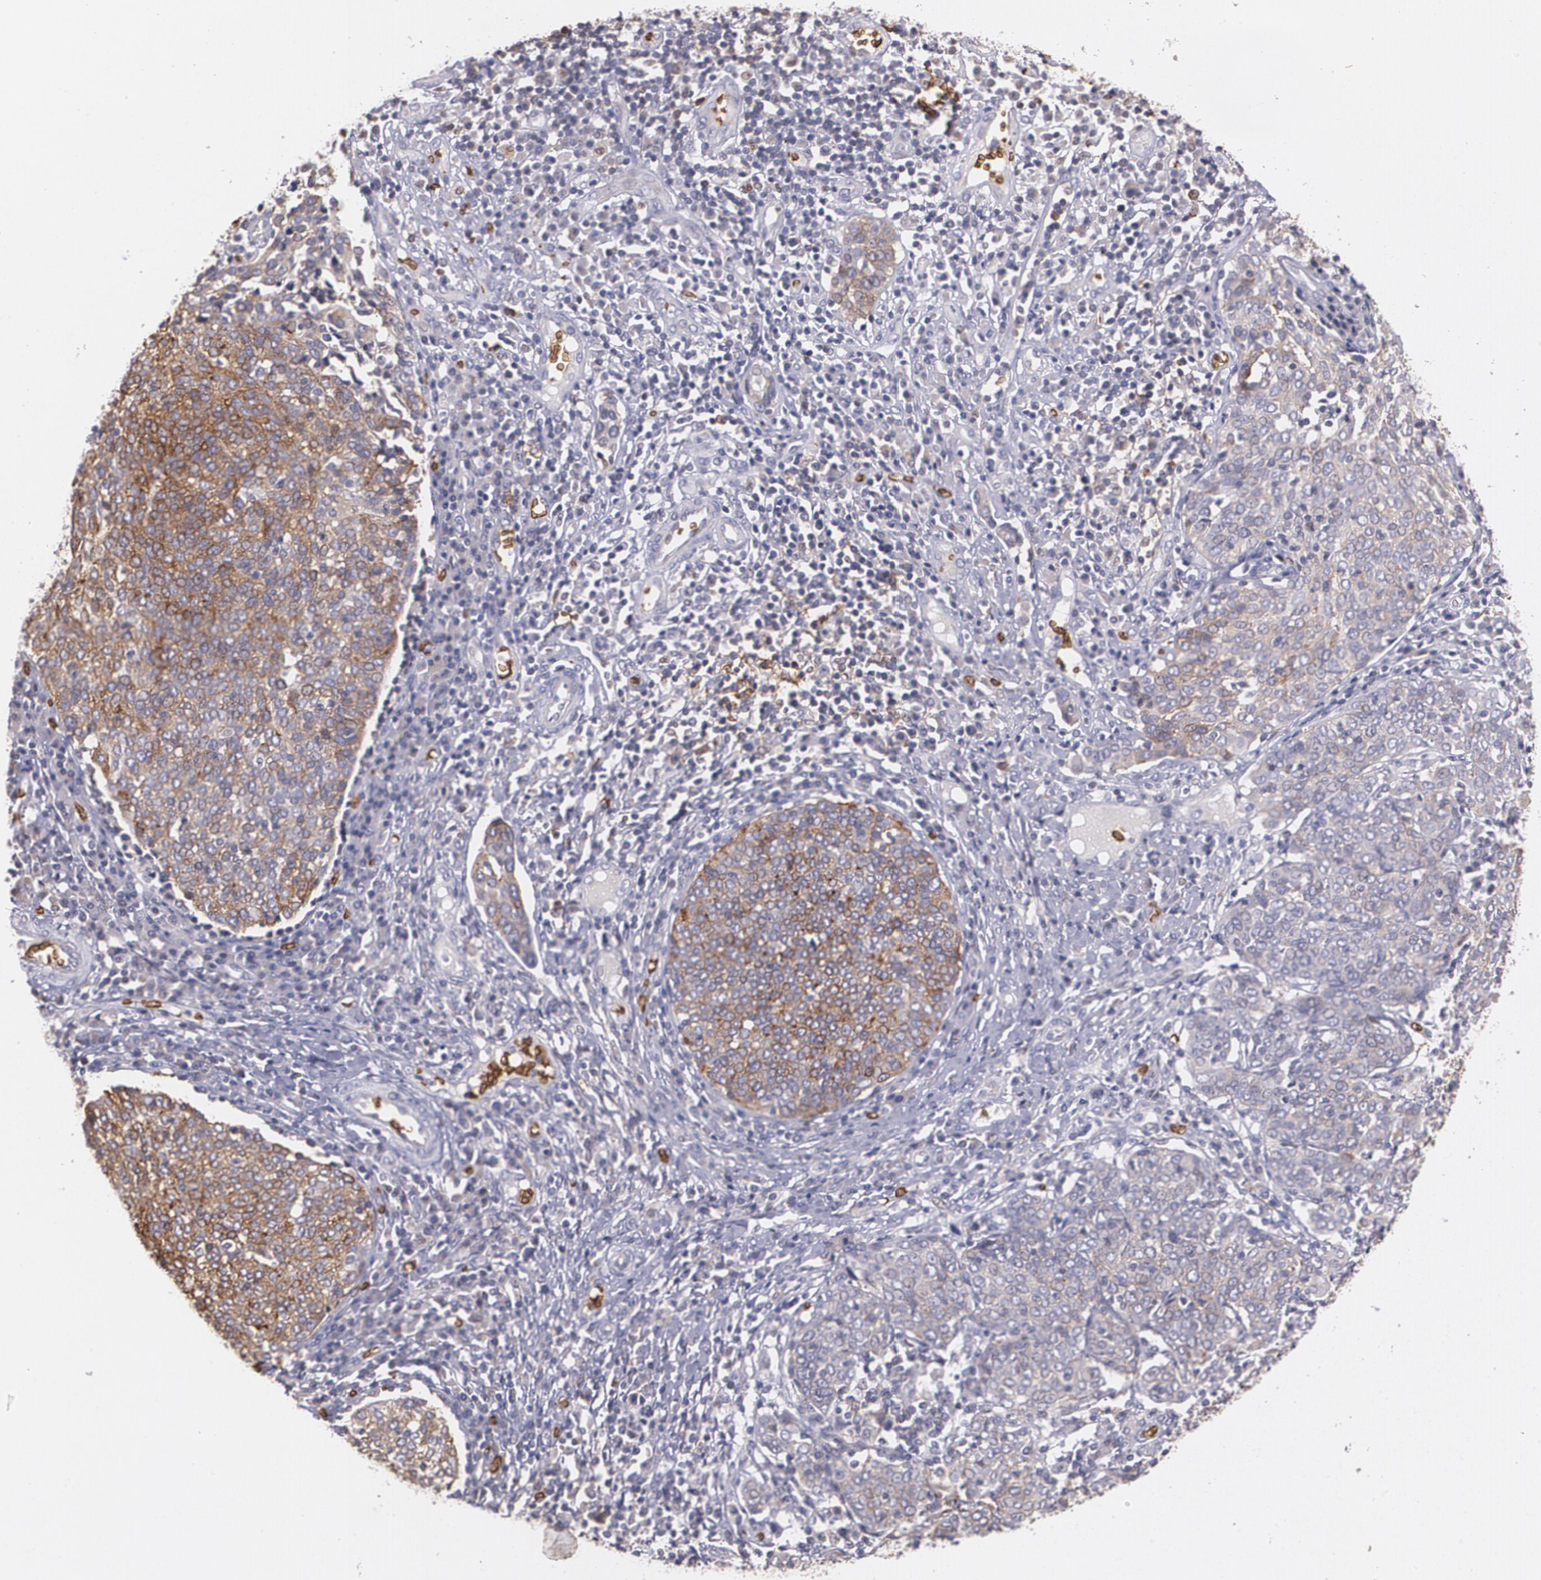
{"staining": {"intensity": "moderate", "quantity": ">75%", "location": "cytoplasmic/membranous"}, "tissue": "cervical cancer", "cell_type": "Tumor cells", "image_type": "cancer", "snomed": [{"axis": "morphology", "description": "Squamous cell carcinoma, NOS"}, {"axis": "topography", "description": "Cervix"}], "caption": "Immunohistochemical staining of human cervical cancer (squamous cell carcinoma) exhibits moderate cytoplasmic/membranous protein expression in approximately >75% of tumor cells. (IHC, brightfield microscopy, high magnification).", "gene": "SLC2A1", "patient": {"sex": "female", "age": 40}}